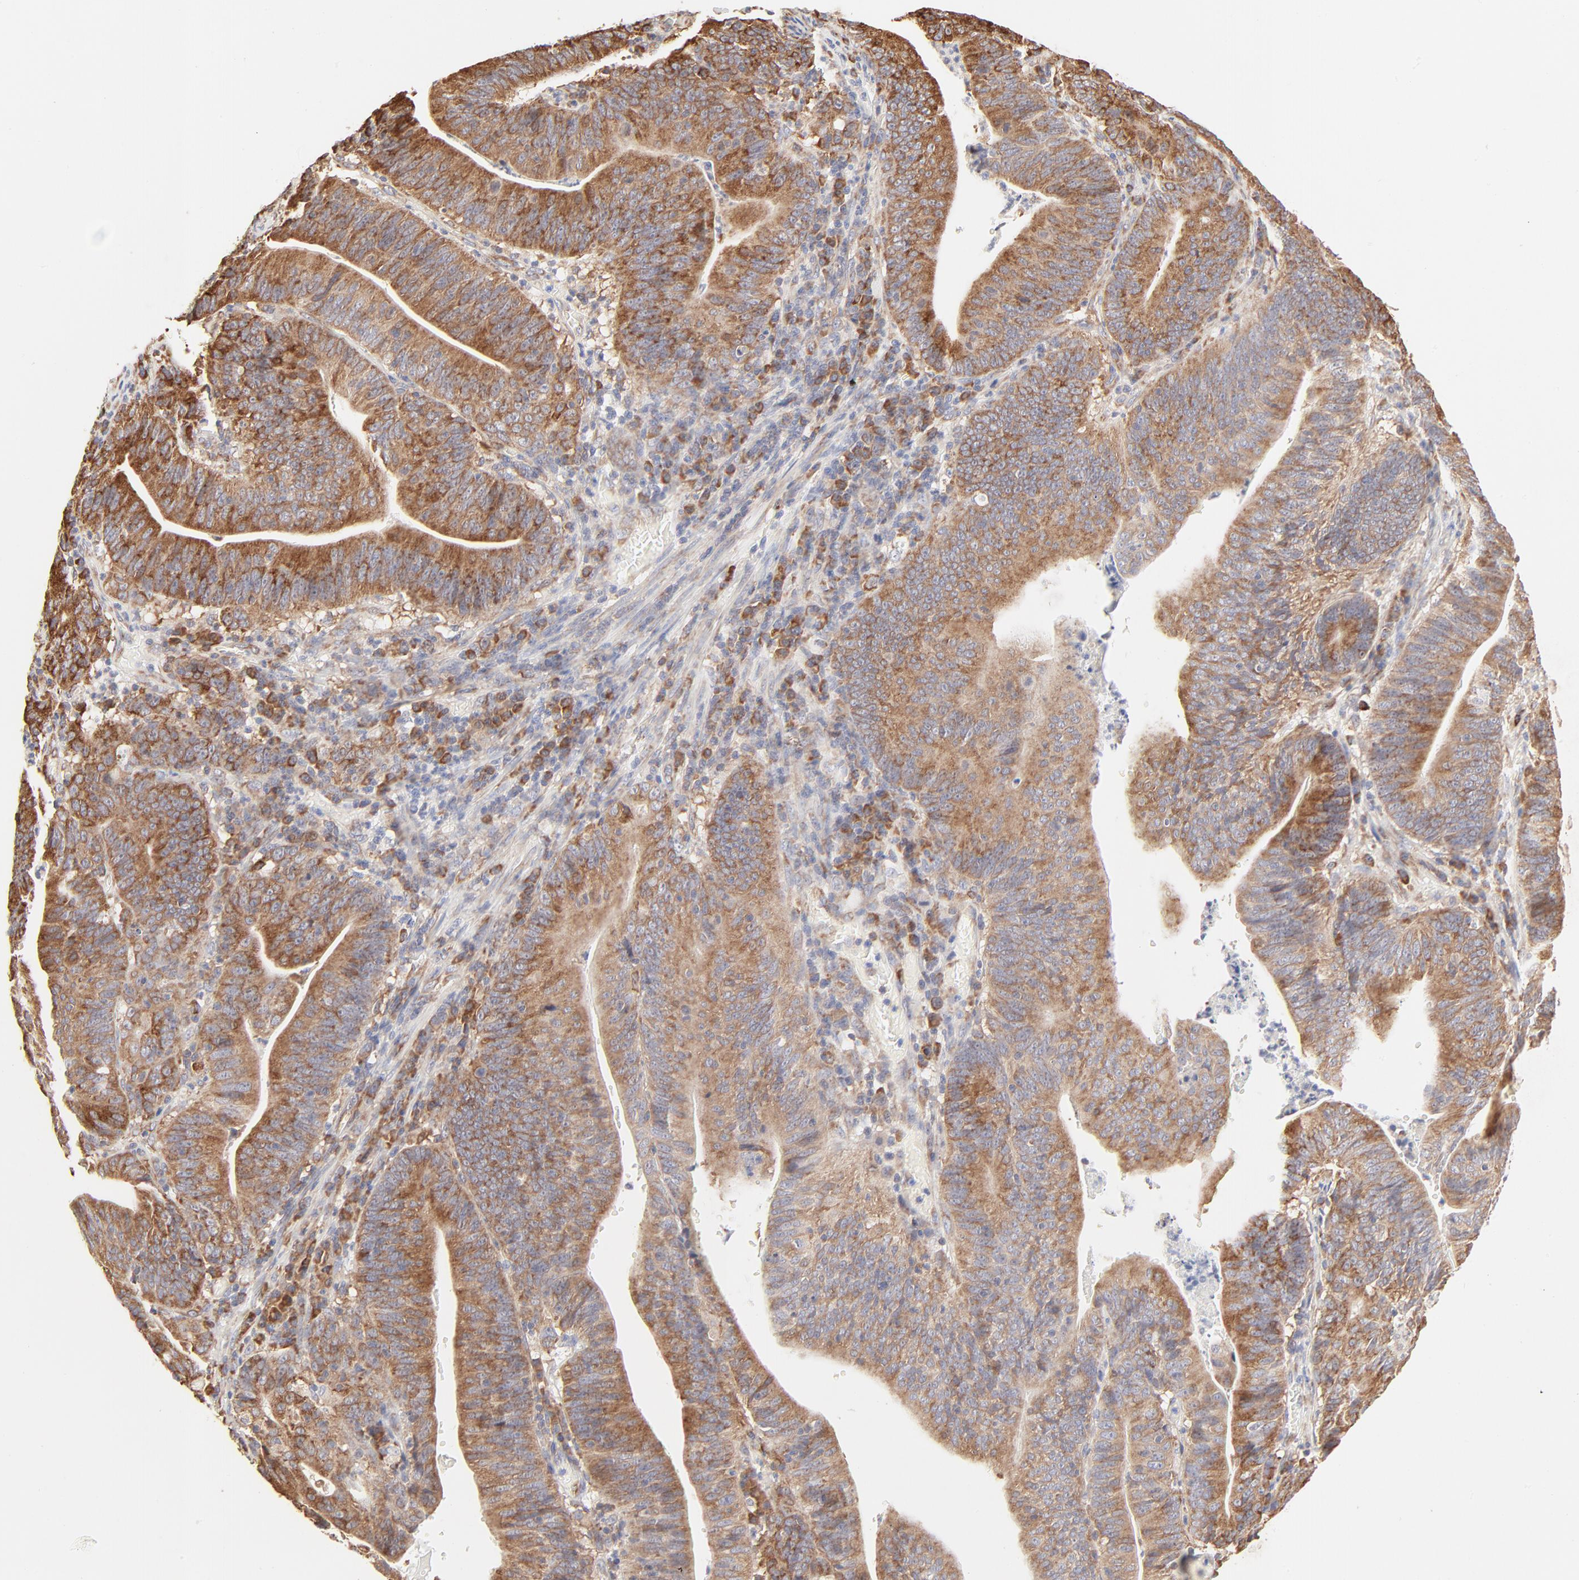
{"staining": {"intensity": "moderate", "quantity": ">75%", "location": "cytoplasmic/membranous"}, "tissue": "stomach cancer", "cell_type": "Tumor cells", "image_type": "cancer", "snomed": [{"axis": "morphology", "description": "Adenocarcinoma, NOS"}, {"axis": "topography", "description": "Stomach, lower"}], "caption": "Moderate cytoplasmic/membranous protein staining is identified in approximately >75% of tumor cells in adenocarcinoma (stomach). Nuclei are stained in blue.", "gene": "RPS20", "patient": {"sex": "female", "age": 86}}